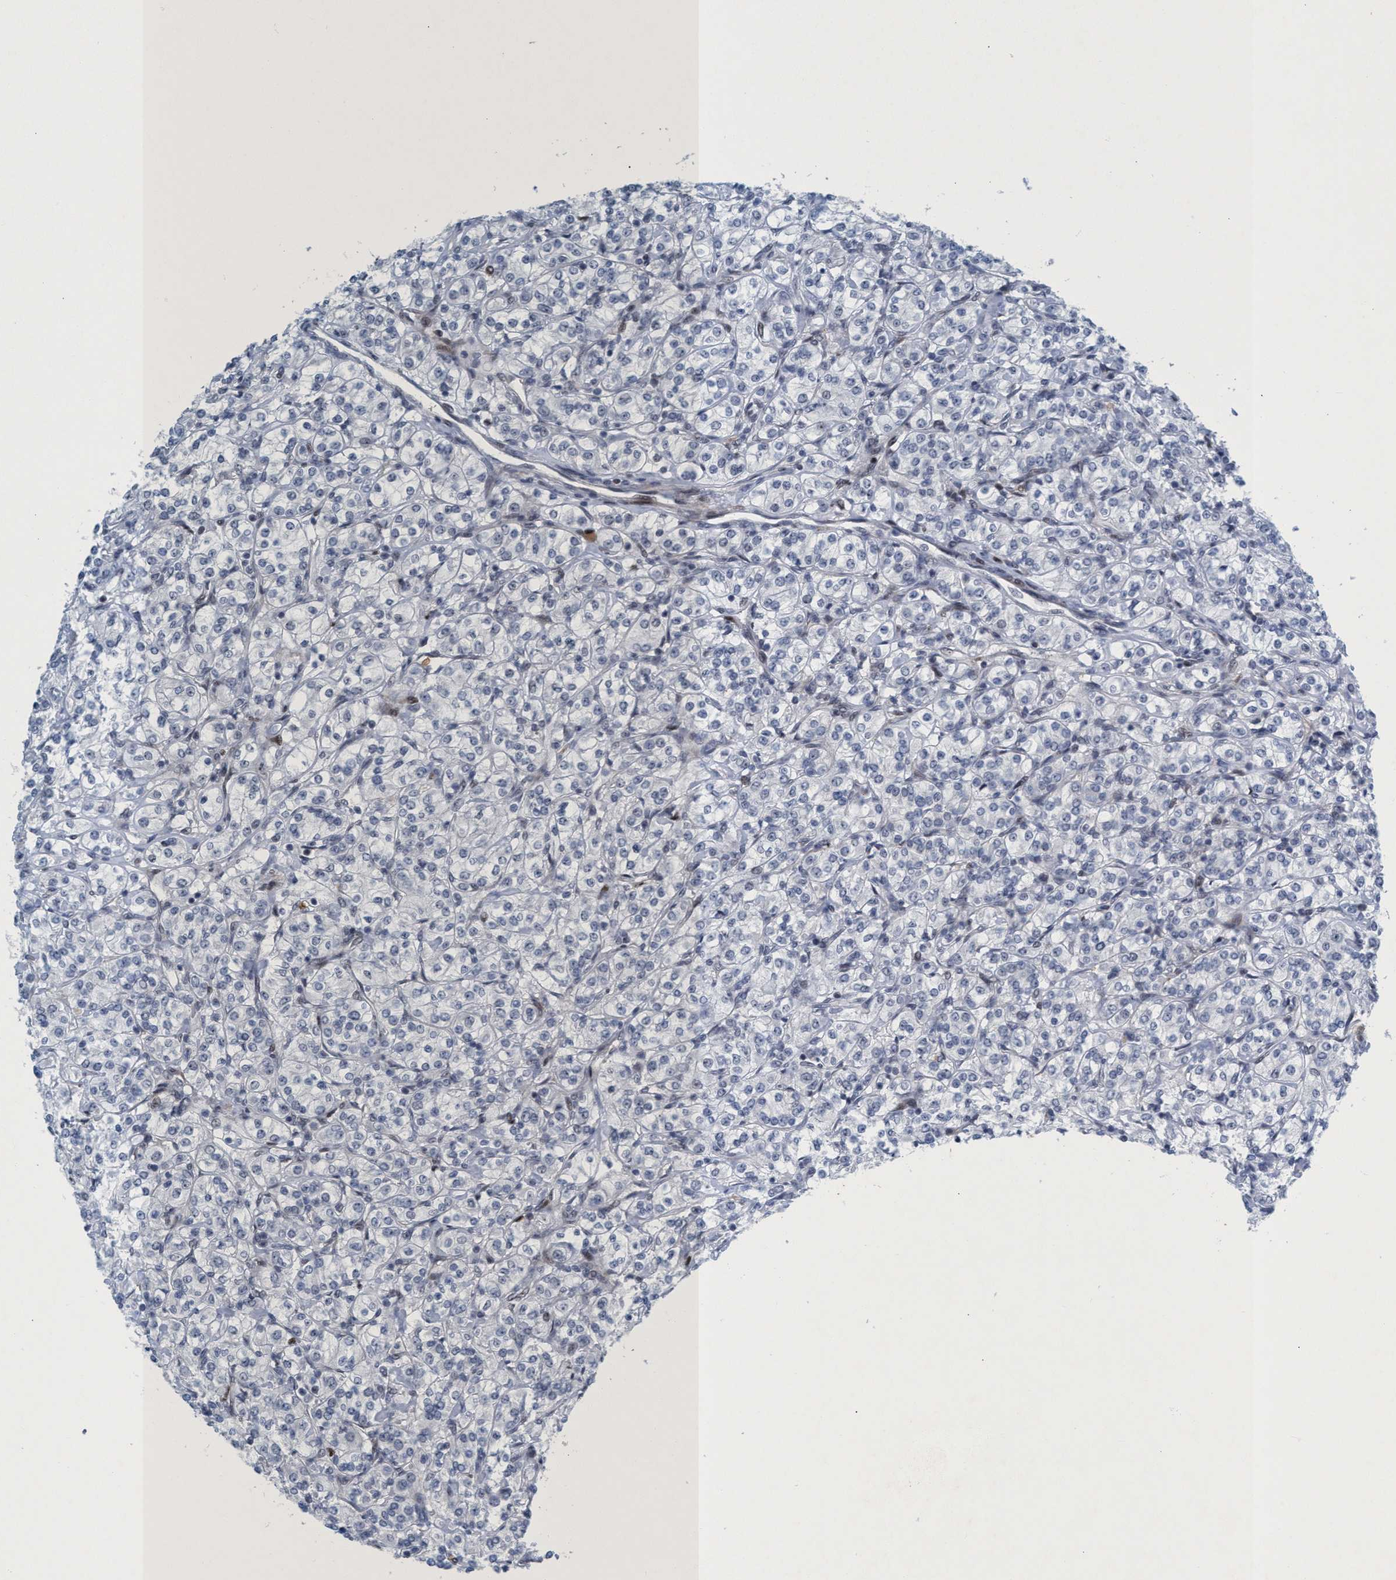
{"staining": {"intensity": "negative", "quantity": "none", "location": "none"}, "tissue": "renal cancer", "cell_type": "Tumor cells", "image_type": "cancer", "snomed": [{"axis": "morphology", "description": "Adenocarcinoma, NOS"}, {"axis": "topography", "description": "Kidney"}], "caption": "The micrograph shows no staining of tumor cells in renal cancer (adenocarcinoma).", "gene": "CWC27", "patient": {"sex": "male", "age": 77}}